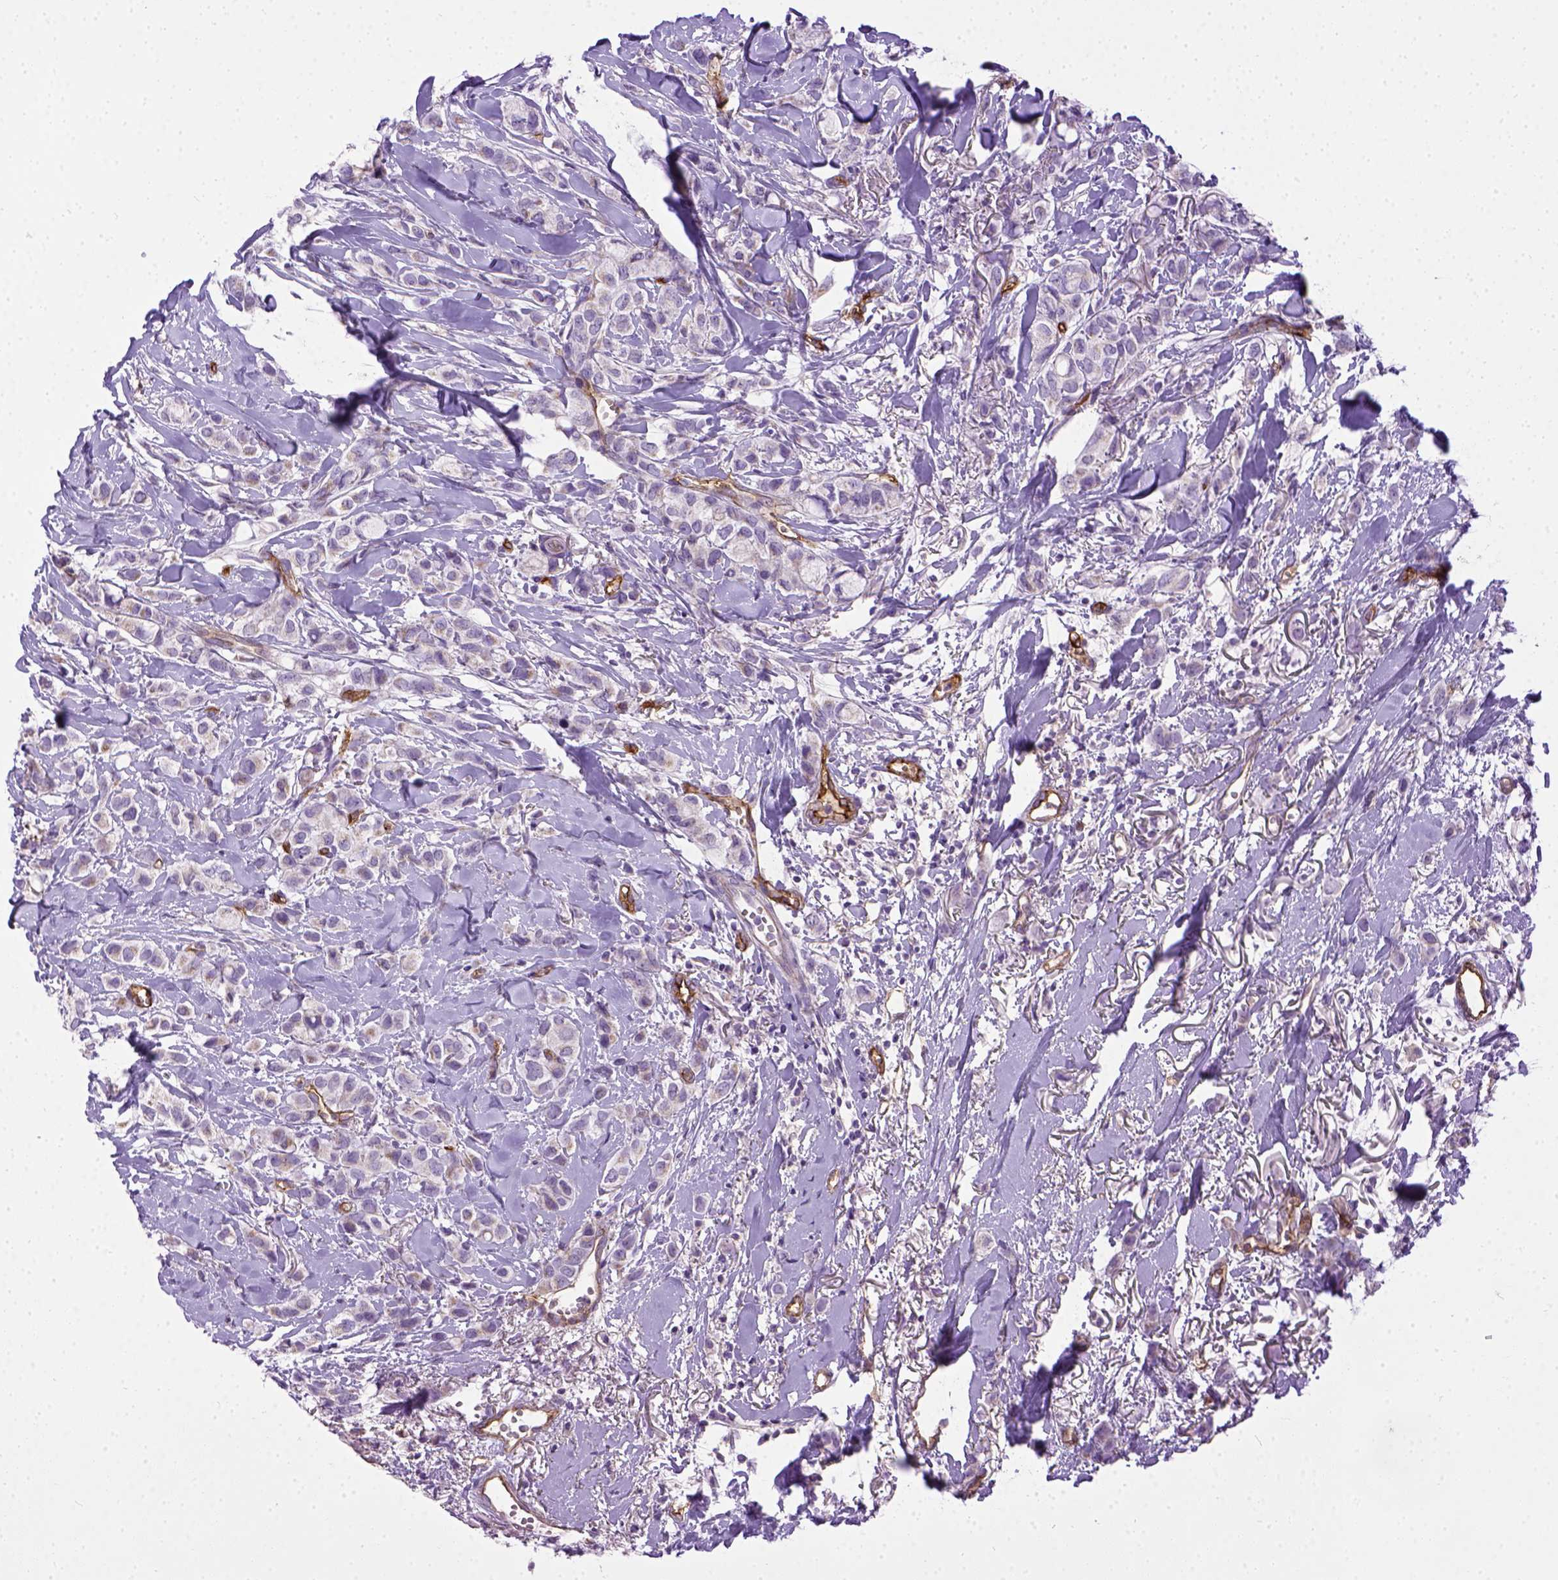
{"staining": {"intensity": "negative", "quantity": "none", "location": "none"}, "tissue": "breast cancer", "cell_type": "Tumor cells", "image_type": "cancer", "snomed": [{"axis": "morphology", "description": "Duct carcinoma"}, {"axis": "topography", "description": "Breast"}], "caption": "Immunohistochemistry (IHC) photomicrograph of neoplastic tissue: human breast cancer stained with DAB demonstrates no significant protein expression in tumor cells.", "gene": "ENG", "patient": {"sex": "female", "age": 85}}